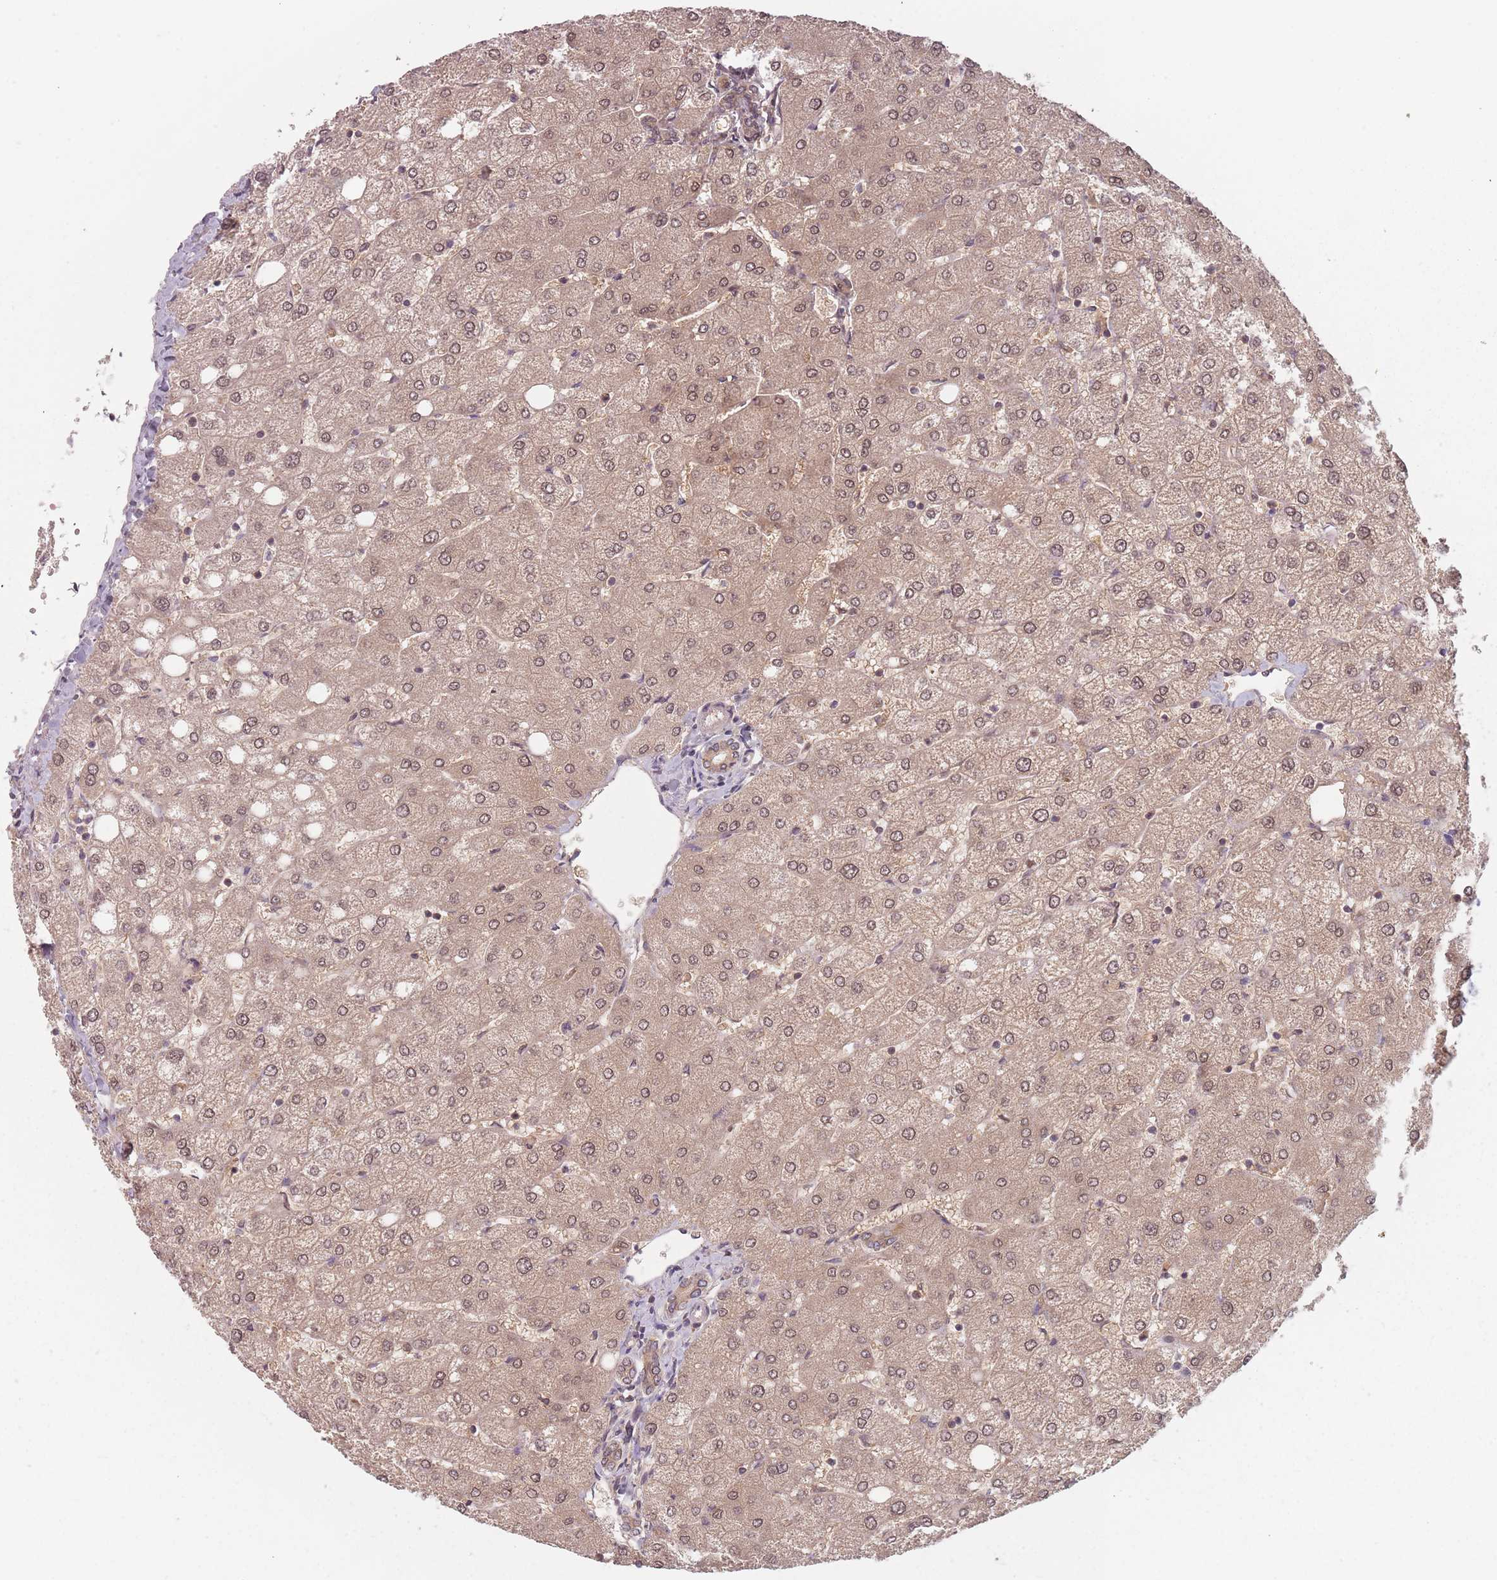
{"staining": {"intensity": "moderate", "quantity": ">75%", "location": "cytoplasmic/membranous"}, "tissue": "liver", "cell_type": "Cholangiocytes", "image_type": "normal", "snomed": [{"axis": "morphology", "description": "Normal tissue, NOS"}, {"axis": "topography", "description": "Liver"}], "caption": "Protein staining displays moderate cytoplasmic/membranous positivity in approximately >75% of cholangiocytes in normal liver.", "gene": "NAXE", "patient": {"sex": "female", "age": 54}}